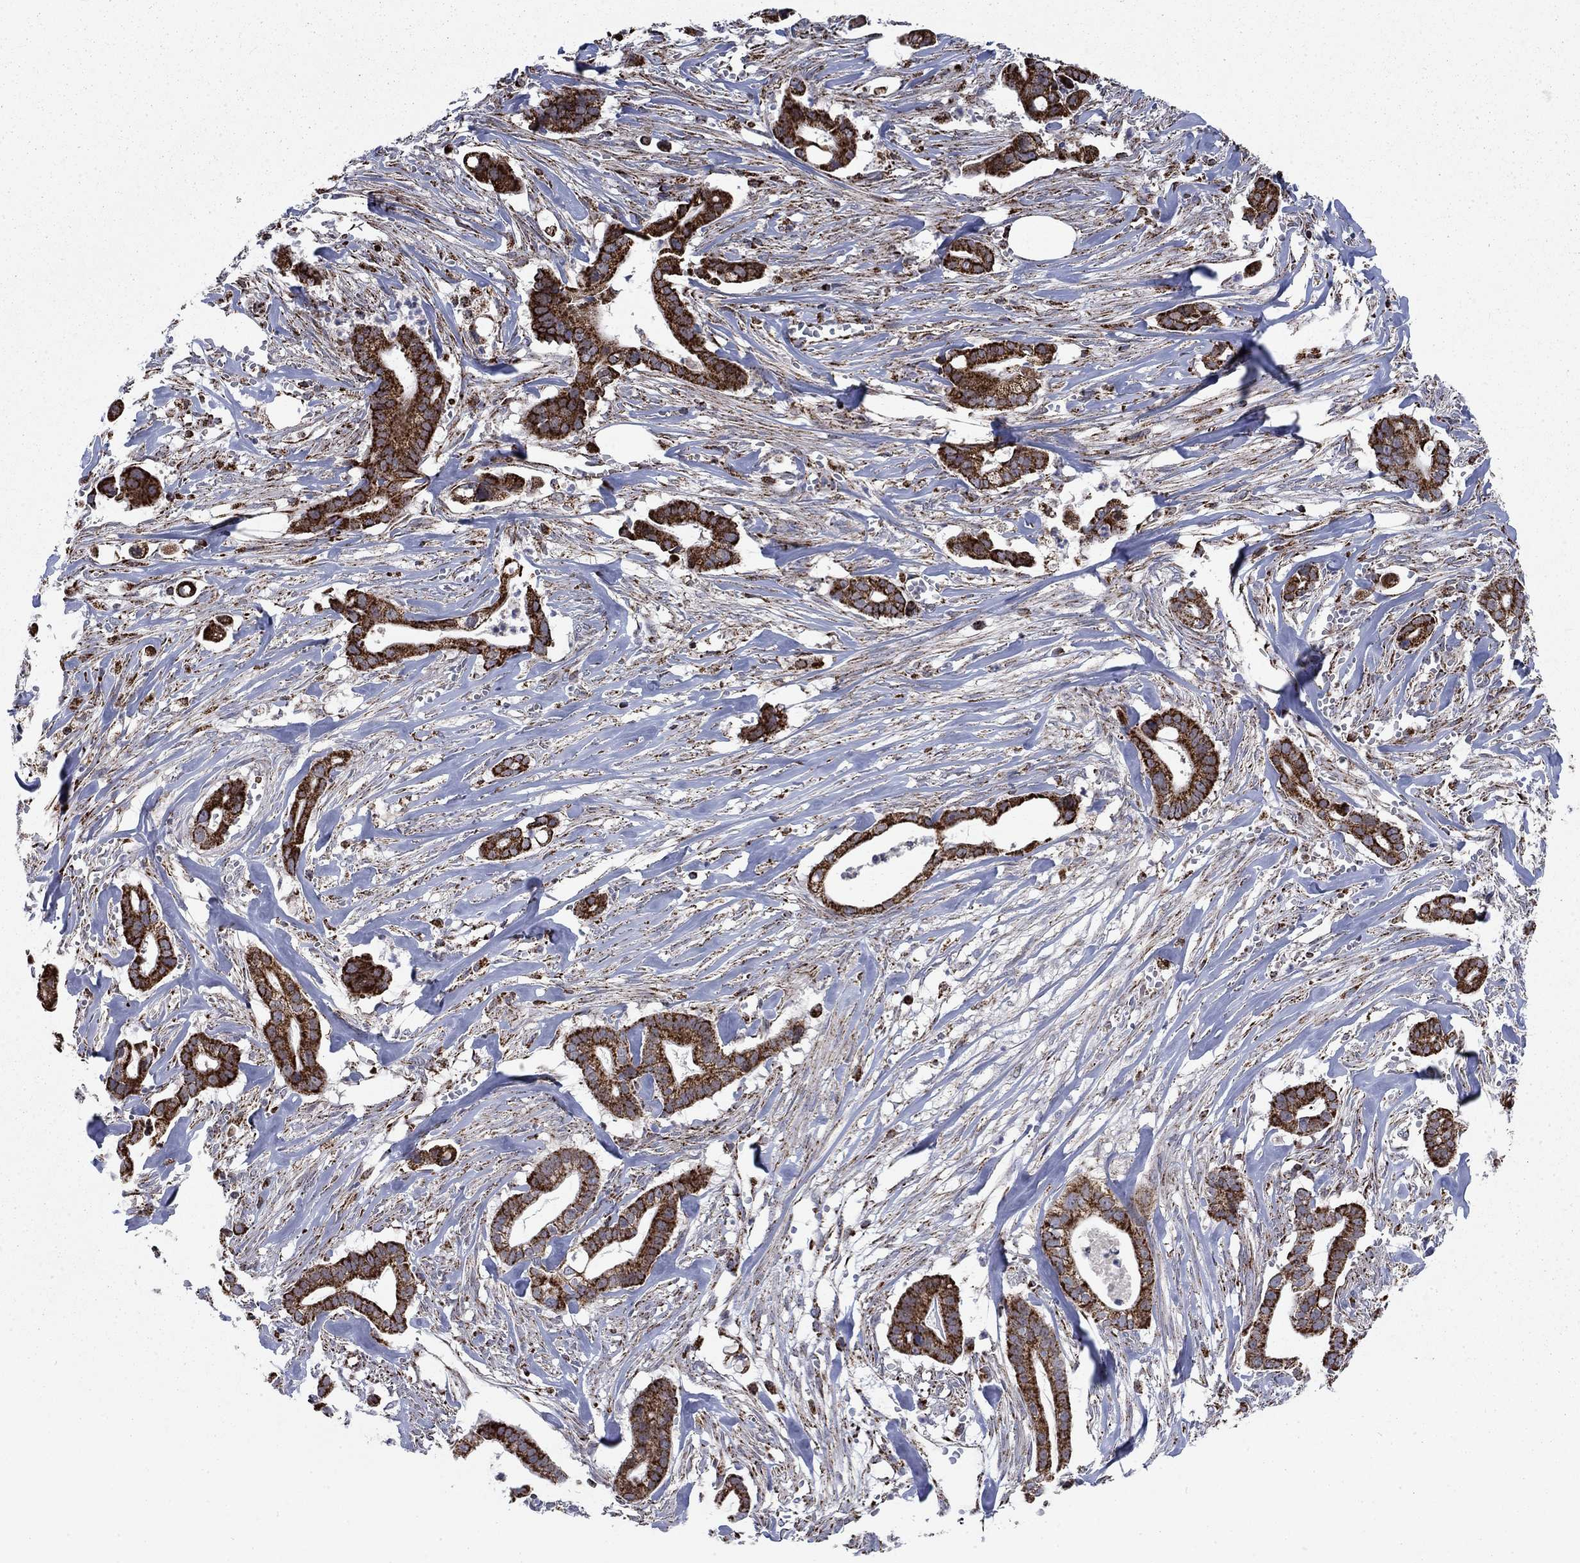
{"staining": {"intensity": "strong", "quantity": ">75%", "location": "cytoplasmic/membranous"}, "tissue": "pancreatic cancer", "cell_type": "Tumor cells", "image_type": "cancer", "snomed": [{"axis": "morphology", "description": "Adenocarcinoma, NOS"}, {"axis": "topography", "description": "Pancreas"}], "caption": "Human pancreatic adenocarcinoma stained for a protein (brown) demonstrates strong cytoplasmic/membranous positive positivity in about >75% of tumor cells.", "gene": "MOAP1", "patient": {"sex": "male", "age": 61}}